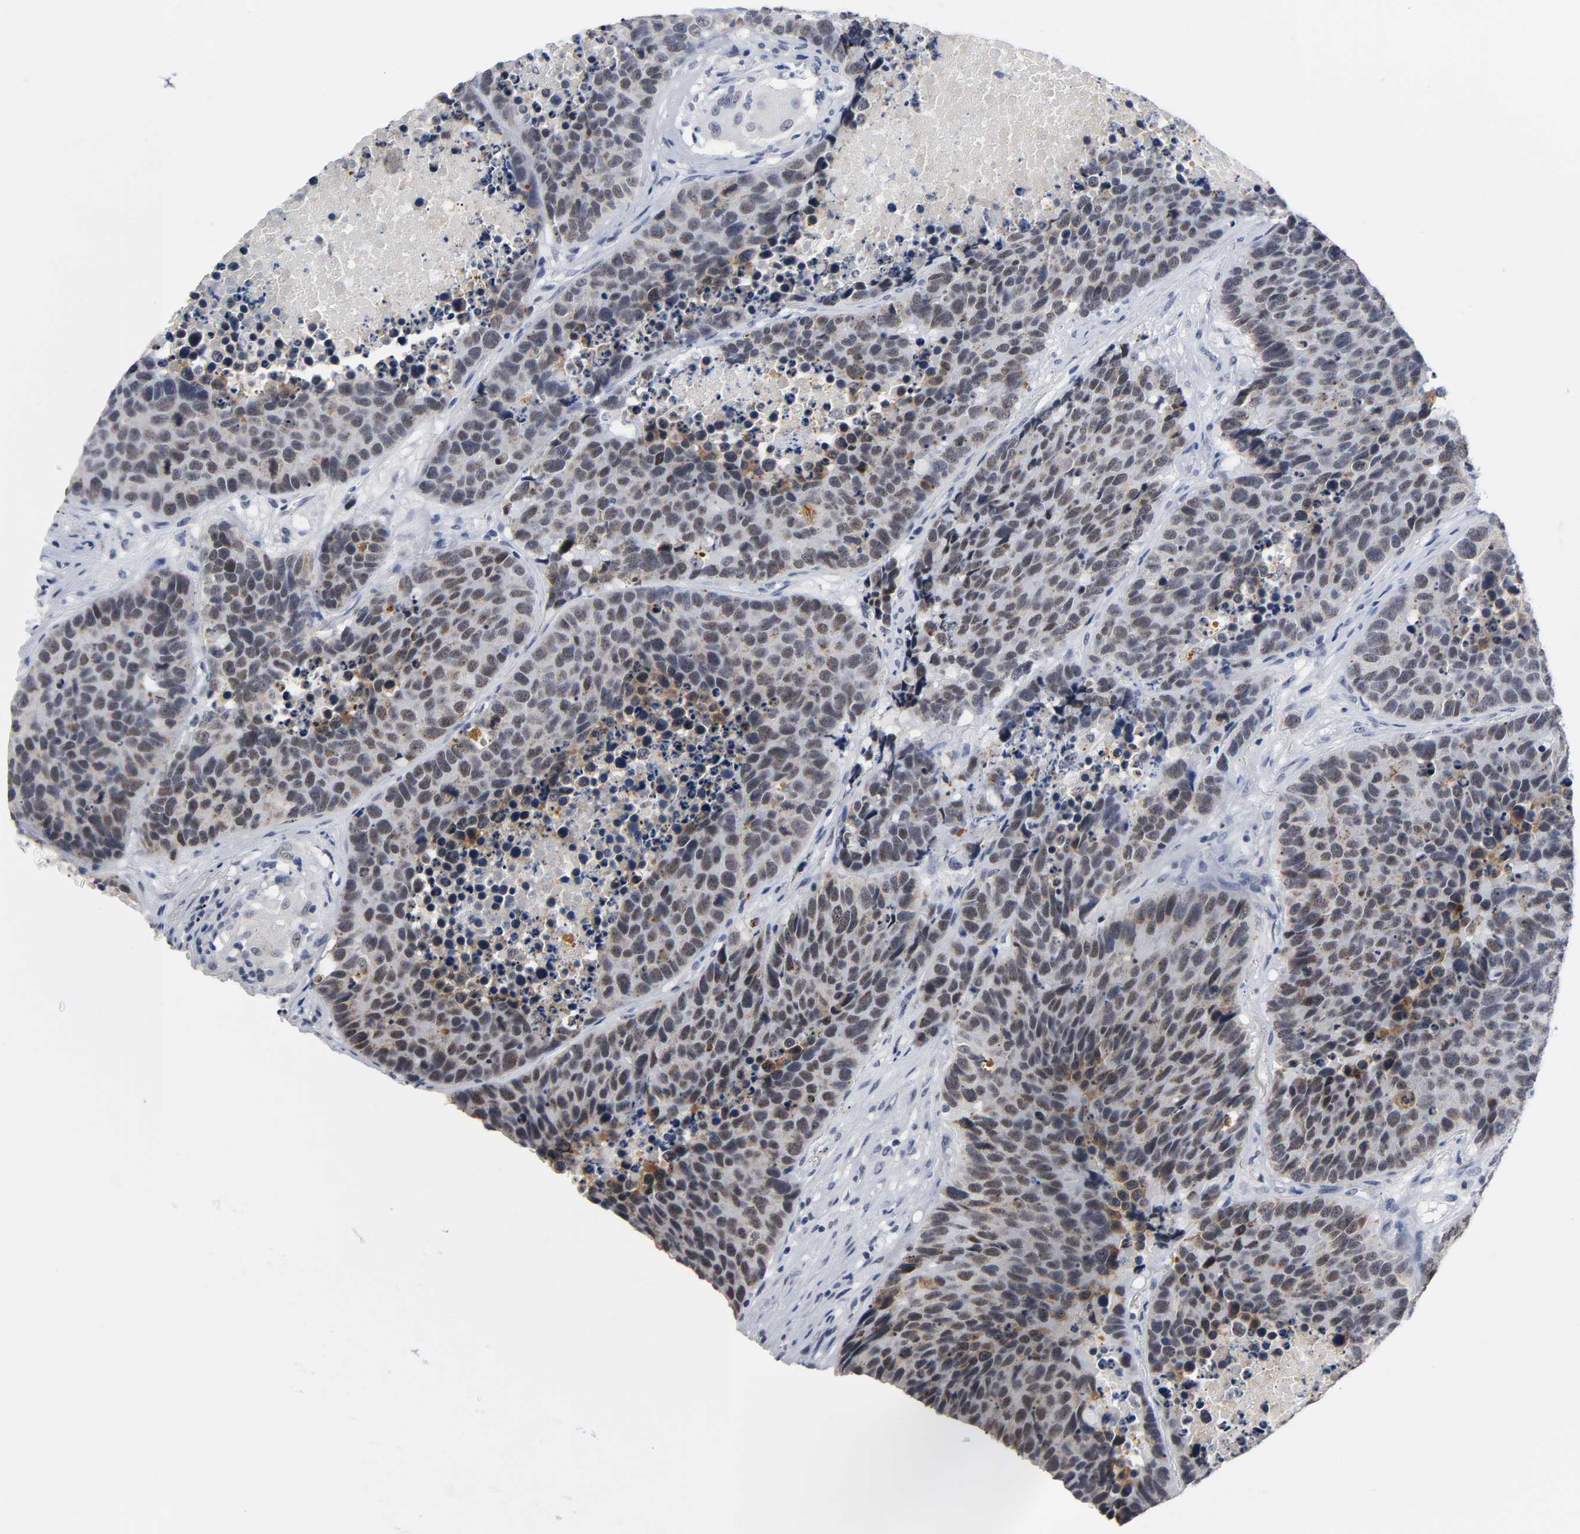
{"staining": {"intensity": "weak", "quantity": "25%-75%", "location": "cytoplasmic/membranous"}, "tissue": "carcinoid", "cell_type": "Tumor cells", "image_type": "cancer", "snomed": [{"axis": "morphology", "description": "Carcinoid, malignant, NOS"}, {"axis": "topography", "description": "Lung"}], "caption": "Carcinoid stained for a protein demonstrates weak cytoplasmic/membranous positivity in tumor cells.", "gene": "GRHL2", "patient": {"sex": "male", "age": 60}}